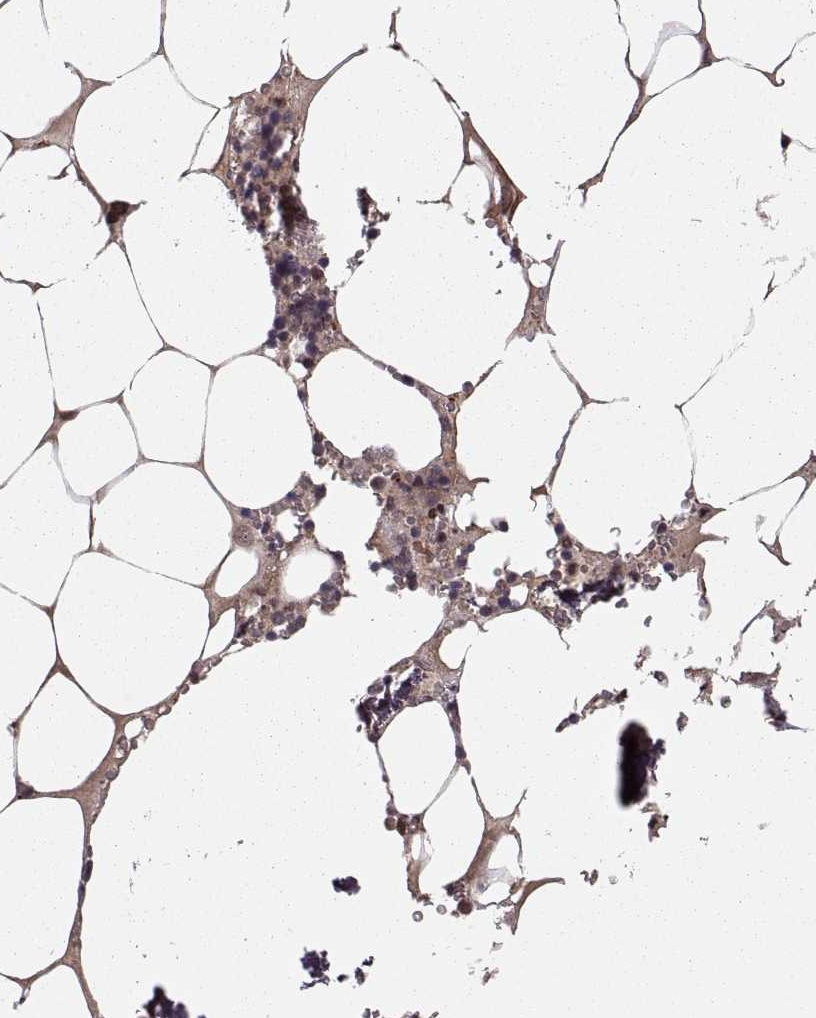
{"staining": {"intensity": "moderate", "quantity": "<25%", "location": "cytoplasmic/membranous,nuclear"}, "tissue": "bone marrow", "cell_type": "Hematopoietic cells", "image_type": "normal", "snomed": [{"axis": "morphology", "description": "Normal tissue, NOS"}, {"axis": "topography", "description": "Bone marrow"}], "caption": "Bone marrow stained with DAB (3,3'-diaminobenzidine) immunohistochemistry shows low levels of moderate cytoplasmic/membranous,nuclear positivity in approximately <25% of hematopoietic cells. (Stains: DAB (3,3'-diaminobenzidine) in brown, nuclei in blue, Microscopy: brightfield microscopy at high magnification).", "gene": "DEDD", "patient": {"sex": "male", "age": 54}}